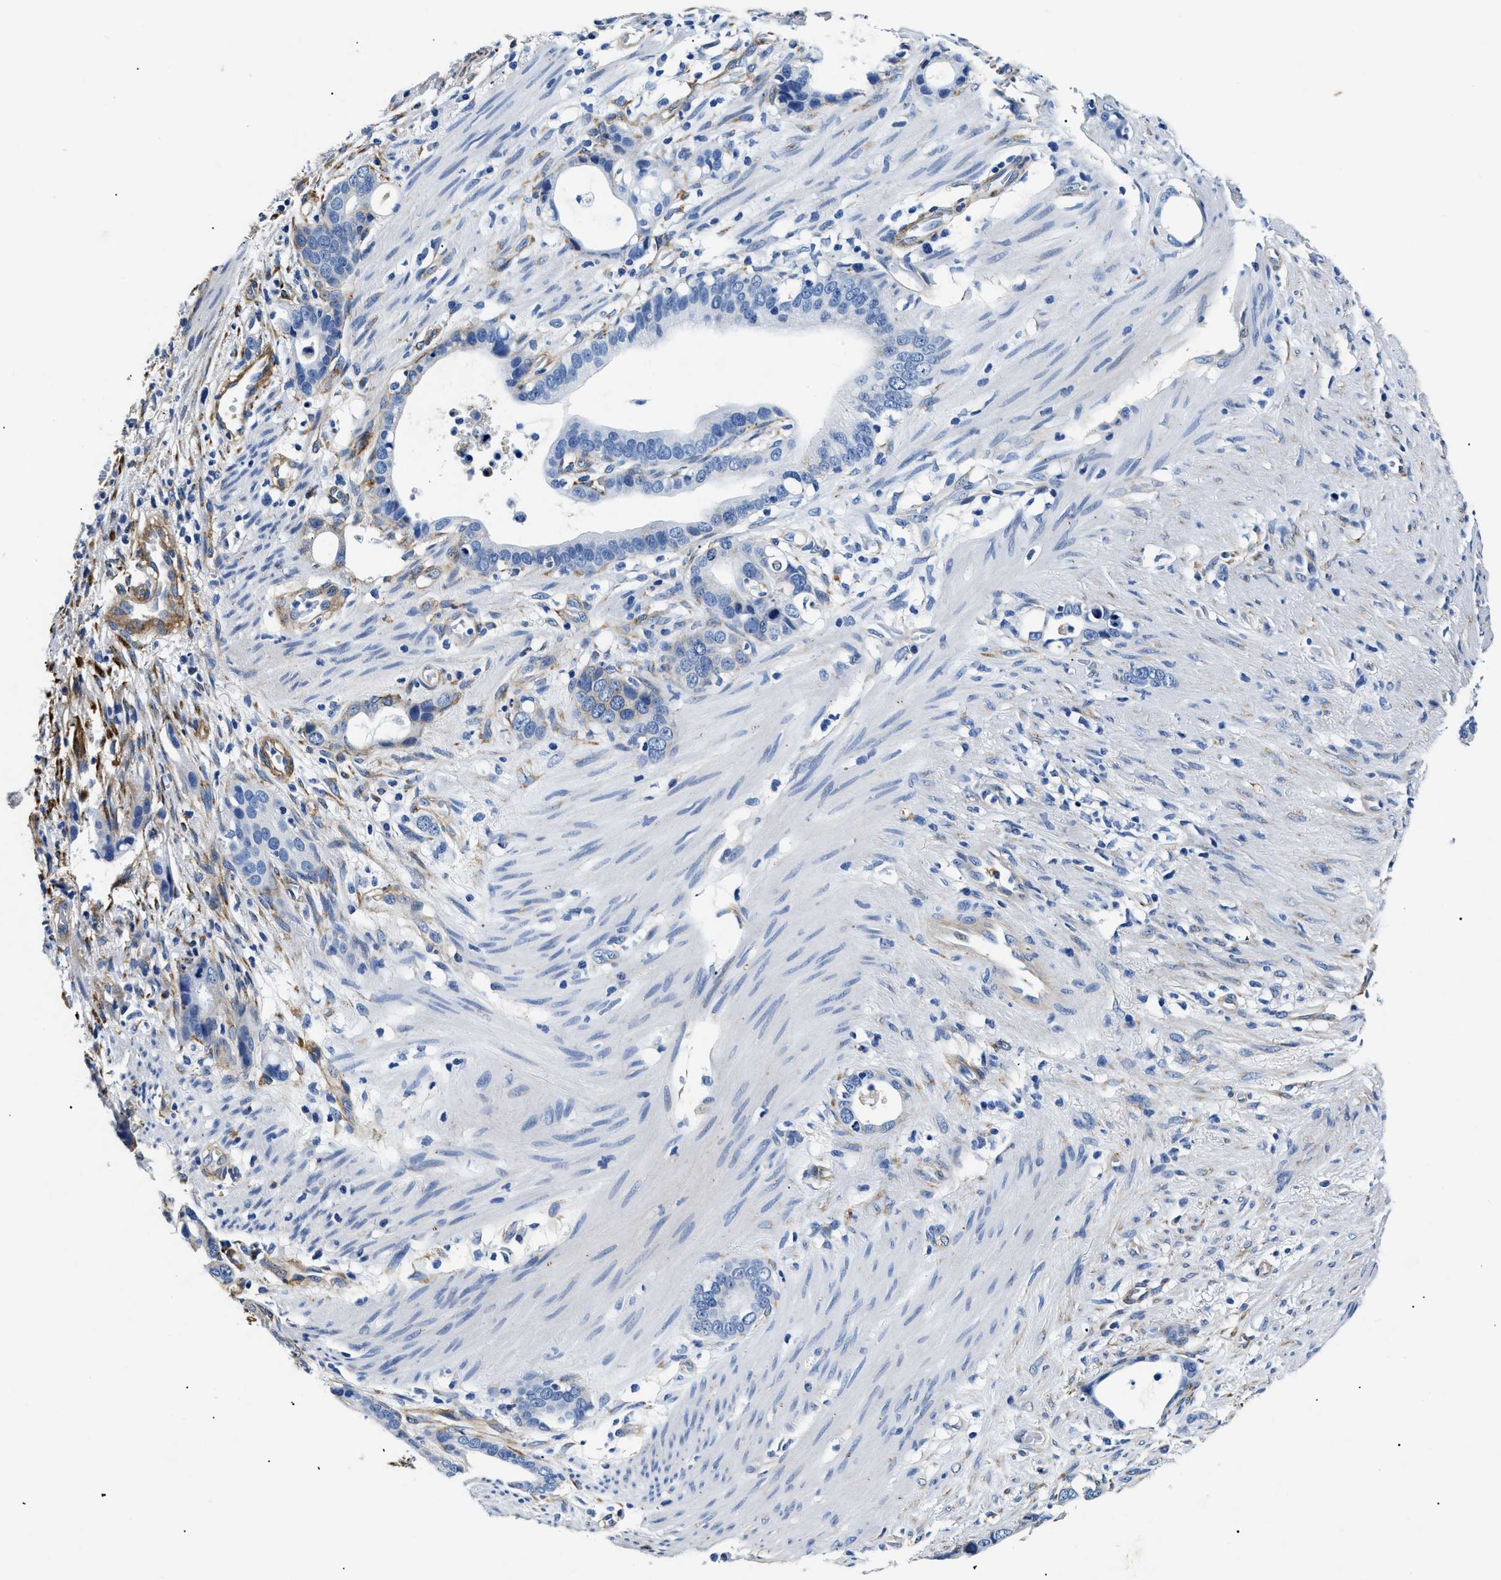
{"staining": {"intensity": "negative", "quantity": "none", "location": "none"}, "tissue": "stomach cancer", "cell_type": "Tumor cells", "image_type": "cancer", "snomed": [{"axis": "morphology", "description": "Adenocarcinoma, NOS"}, {"axis": "topography", "description": "Stomach"}], "caption": "Immunohistochemistry image of adenocarcinoma (stomach) stained for a protein (brown), which exhibits no positivity in tumor cells. (DAB (3,3'-diaminobenzidine) immunohistochemistry (IHC) visualized using brightfield microscopy, high magnification).", "gene": "LAMA3", "patient": {"sex": "female", "age": 75}}